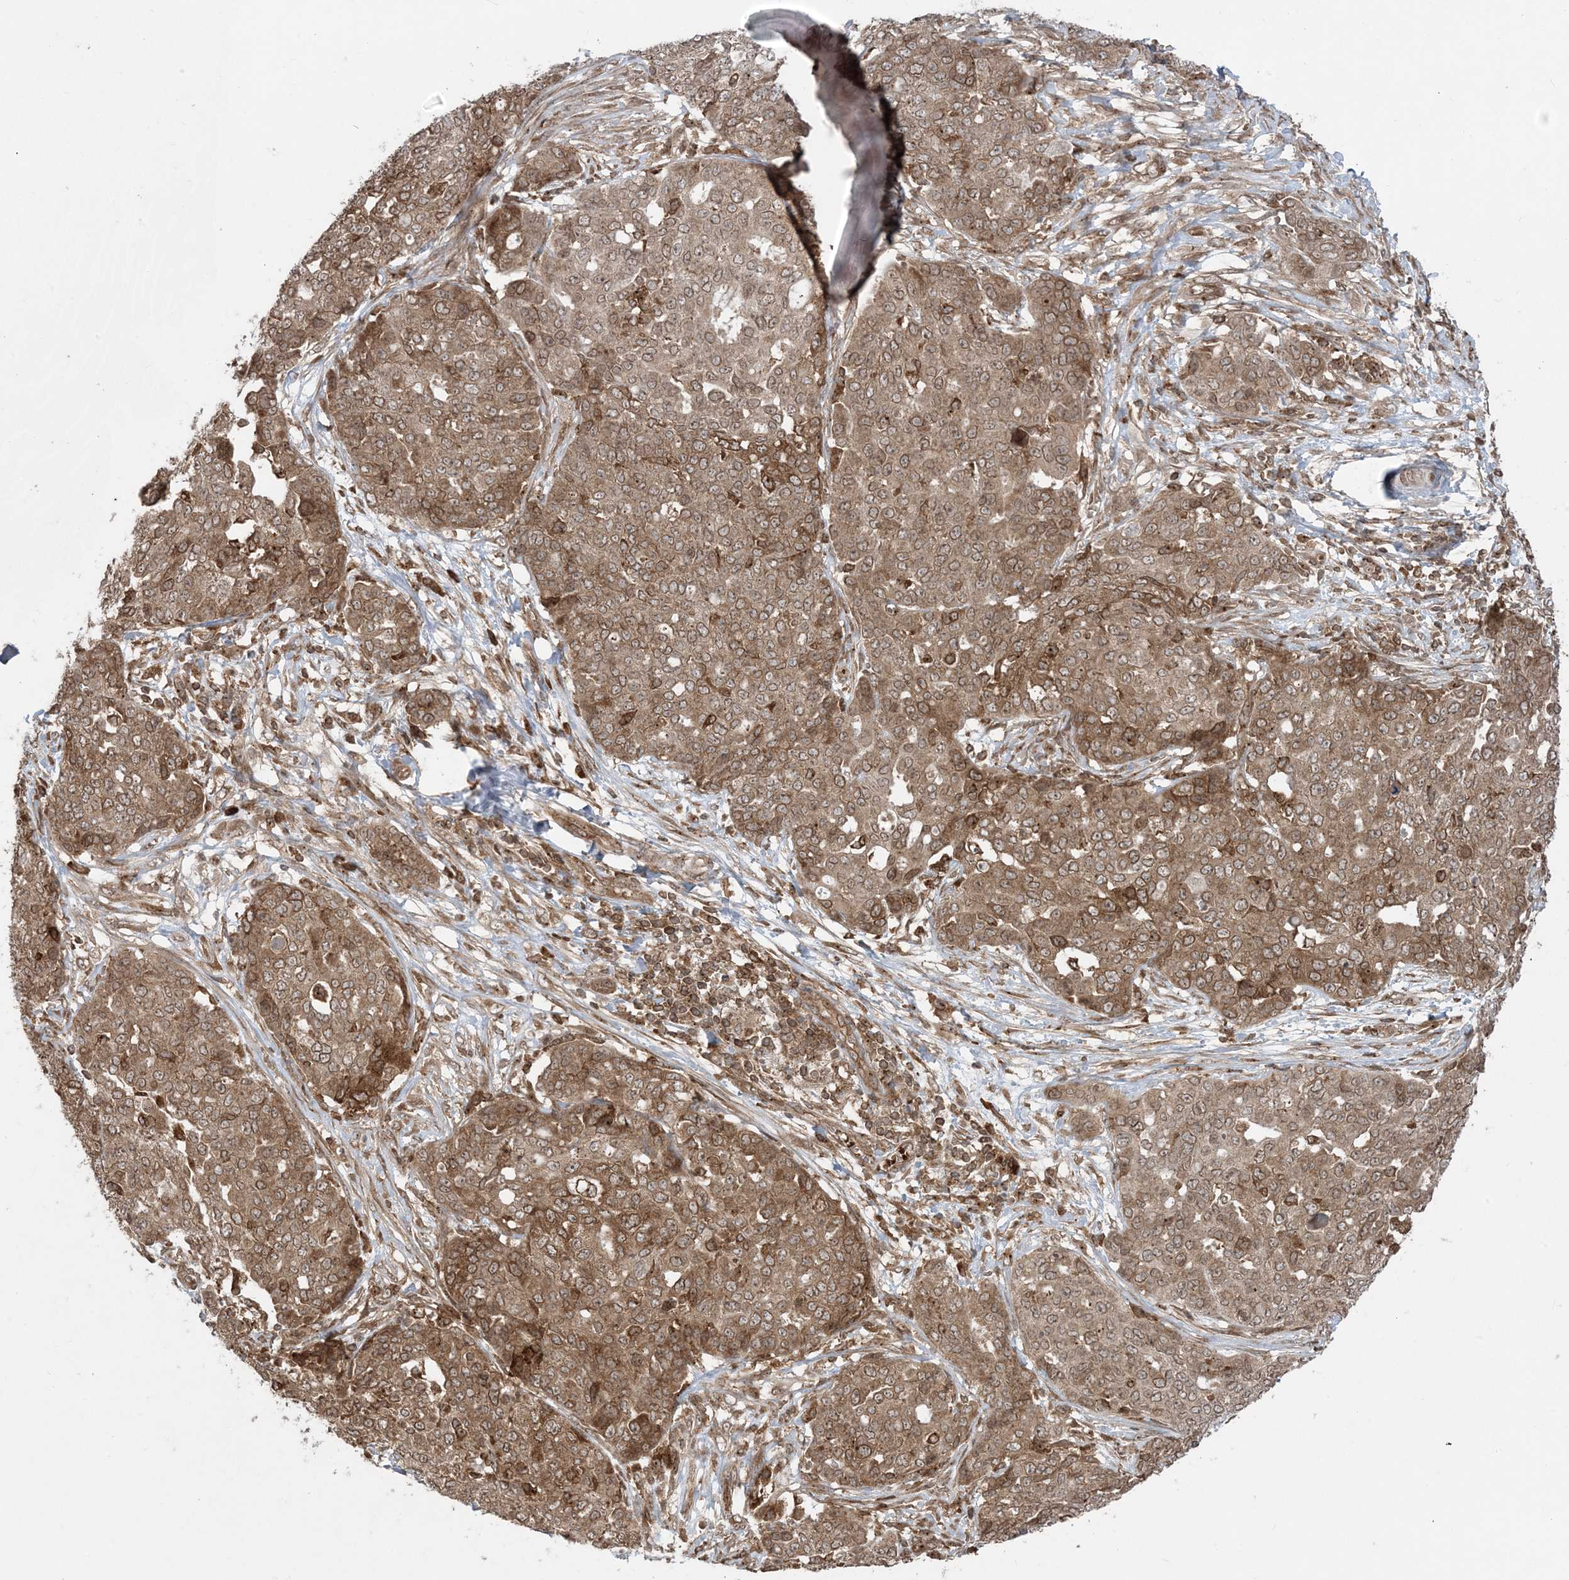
{"staining": {"intensity": "moderate", "quantity": ">75%", "location": "cytoplasmic/membranous"}, "tissue": "ovarian cancer", "cell_type": "Tumor cells", "image_type": "cancer", "snomed": [{"axis": "morphology", "description": "Cystadenocarcinoma, serous, NOS"}, {"axis": "topography", "description": "Soft tissue"}, {"axis": "topography", "description": "Ovary"}], "caption": "Immunohistochemical staining of human ovarian serous cystadenocarcinoma displays medium levels of moderate cytoplasmic/membranous protein expression in about >75% of tumor cells.", "gene": "DDX19B", "patient": {"sex": "female", "age": 57}}